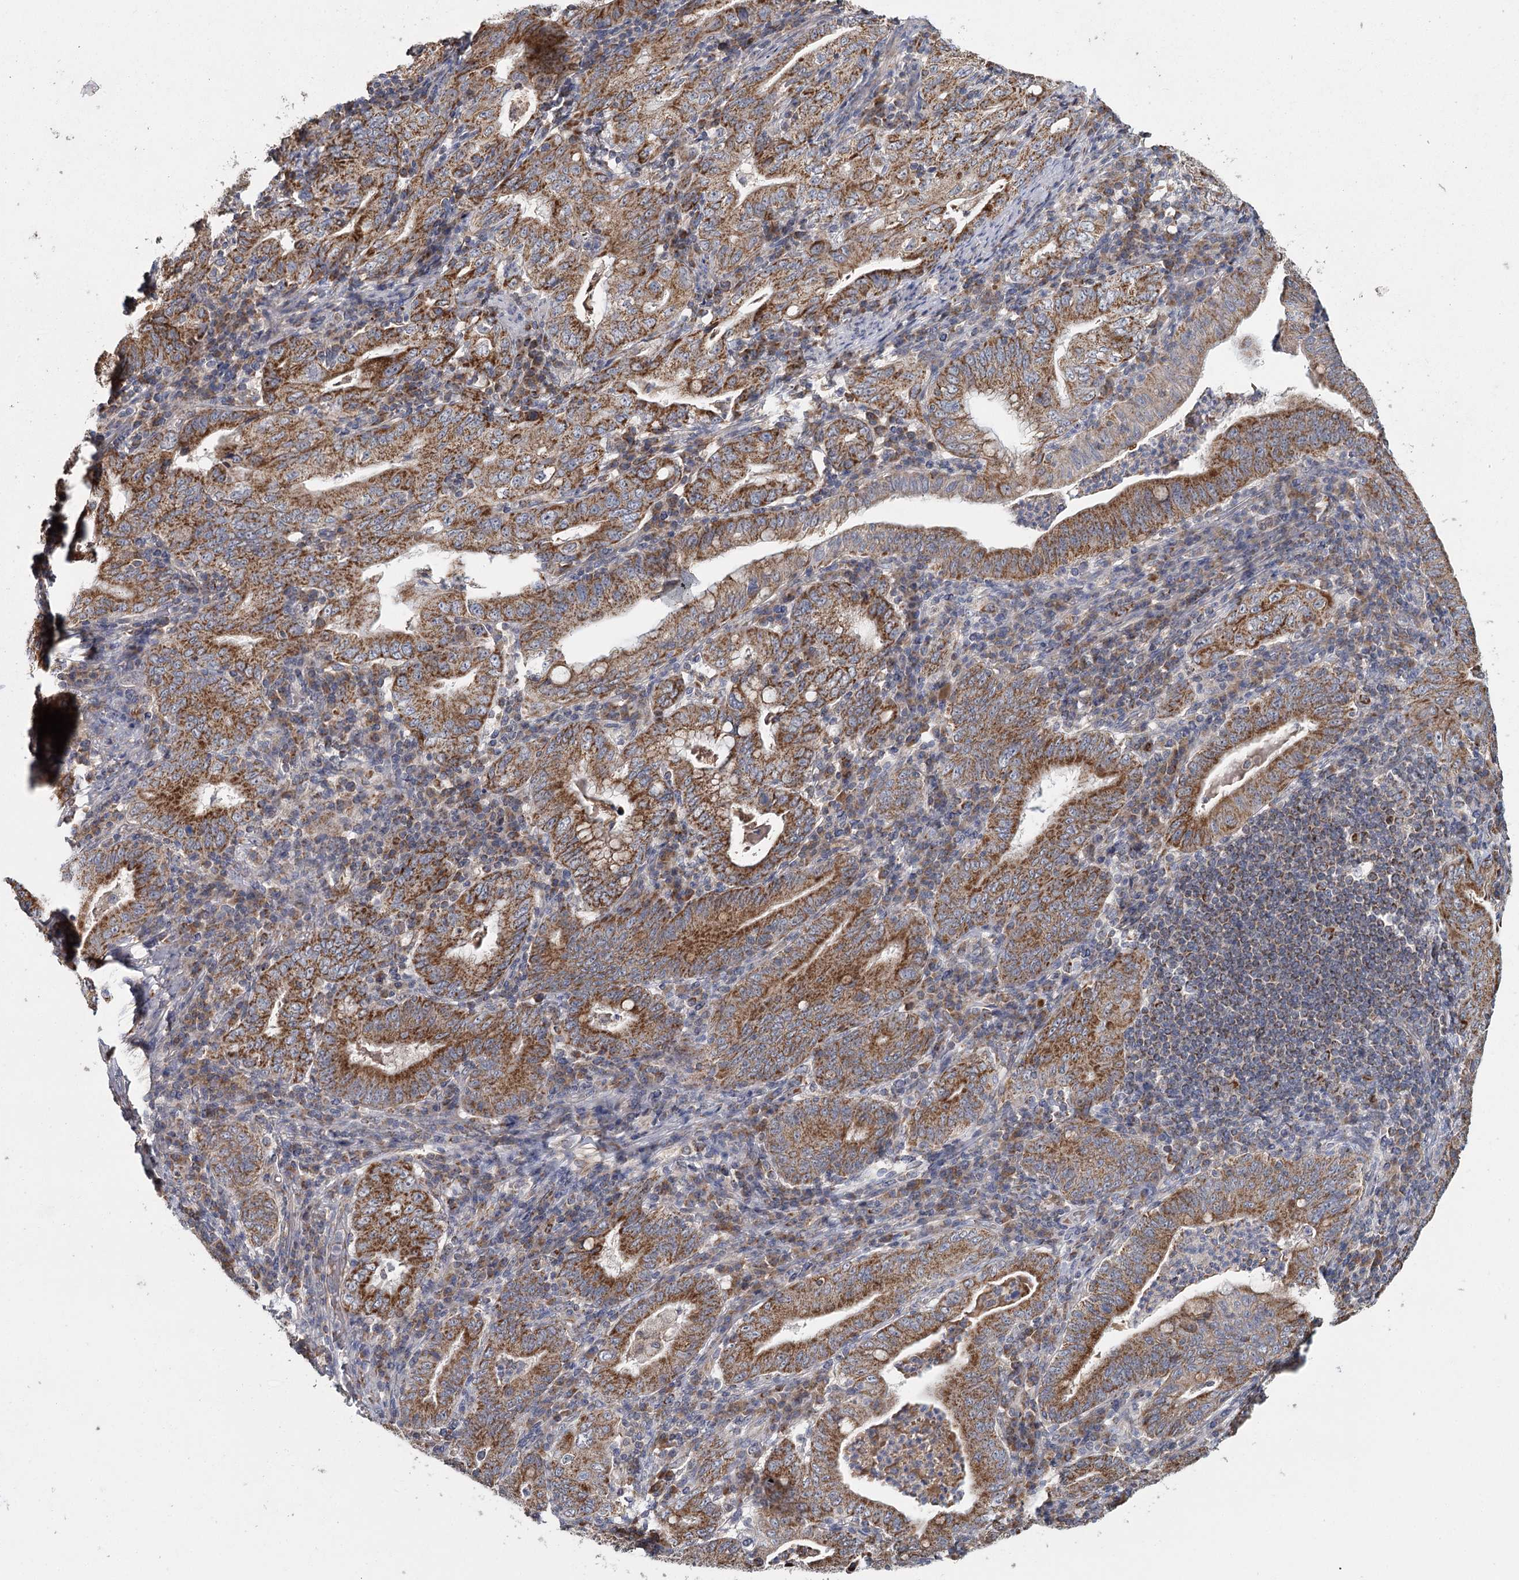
{"staining": {"intensity": "strong", "quantity": ">75%", "location": "cytoplasmic/membranous"}, "tissue": "stomach cancer", "cell_type": "Tumor cells", "image_type": "cancer", "snomed": [{"axis": "morphology", "description": "Normal tissue, NOS"}, {"axis": "morphology", "description": "Adenocarcinoma, NOS"}, {"axis": "topography", "description": "Esophagus"}, {"axis": "topography", "description": "Stomach, upper"}, {"axis": "topography", "description": "Peripheral nerve tissue"}], "caption": "The photomicrograph shows staining of stomach cancer, revealing strong cytoplasmic/membranous protein positivity (brown color) within tumor cells. The protein is stained brown, and the nuclei are stained in blue (DAB IHC with brightfield microscopy, high magnification).", "gene": "MRPL44", "patient": {"sex": "male", "age": 62}}